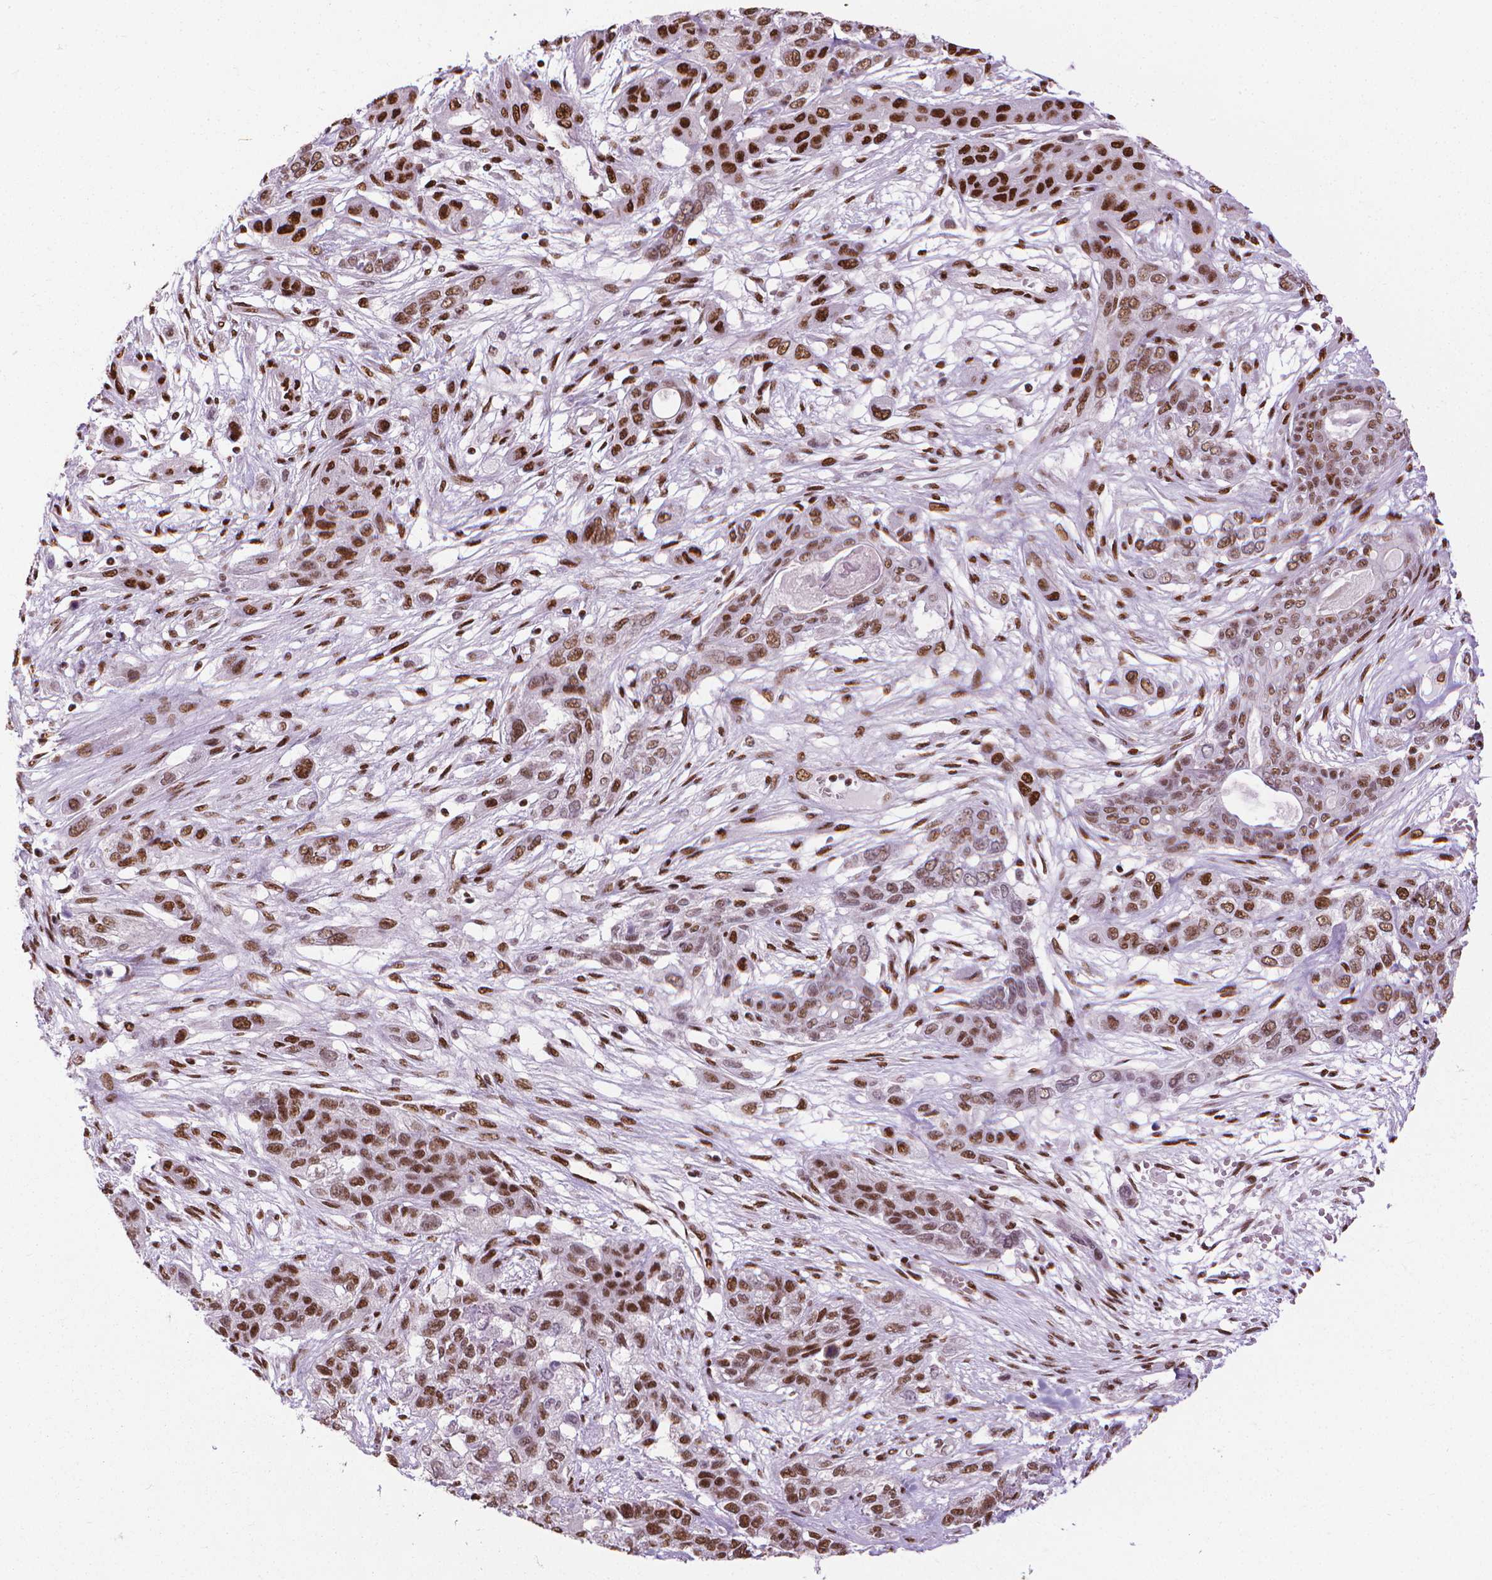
{"staining": {"intensity": "strong", "quantity": ">75%", "location": "nuclear"}, "tissue": "lung cancer", "cell_type": "Tumor cells", "image_type": "cancer", "snomed": [{"axis": "morphology", "description": "Squamous cell carcinoma, NOS"}, {"axis": "topography", "description": "Lung"}], "caption": "DAB (3,3'-diaminobenzidine) immunohistochemical staining of lung cancer (squamous cell carcinoma) reveals strong nuclear protein expression in about >75% of tumor cells.", "gene": "AKAP8", "patient": {"sex": "female", "age": 70}}